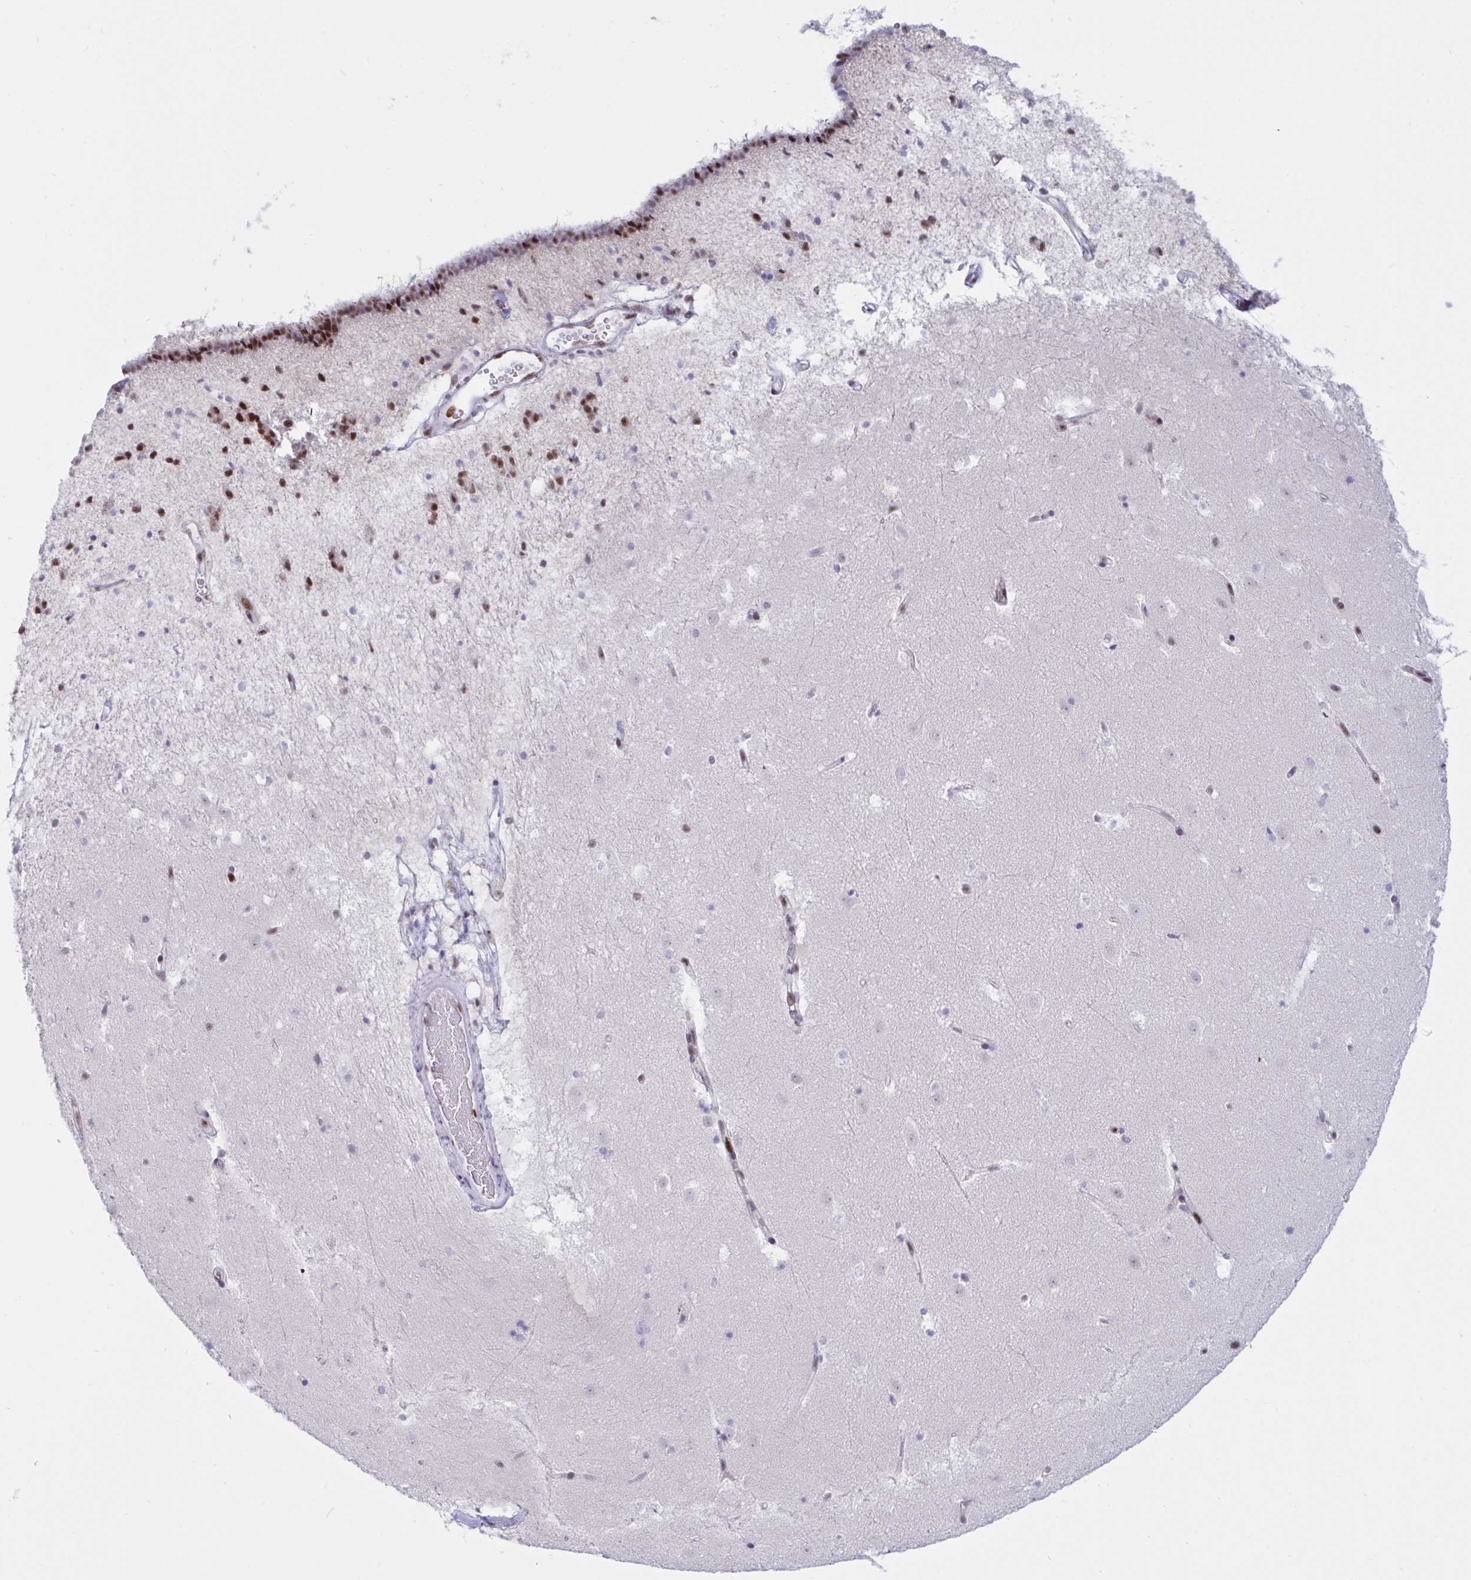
{"staining": {"intensity": "strong", "quantity": "<25%", "location": "nuclear"}, "tissue": "caudate", "cell_type": "Glial cells", "image_type": "normal", "snomed": [{"axis": "morphology", "description": "Normal tissue, NOS"}, {"axis": "topography", "description": "Lateral ventricle wall"}], "caption": "Strong nuclear protein staining is seen in approximately <25% of glial cells in caudate.", "gene": "IKZF2", "patient": {"sex": "male", "age": 37}}